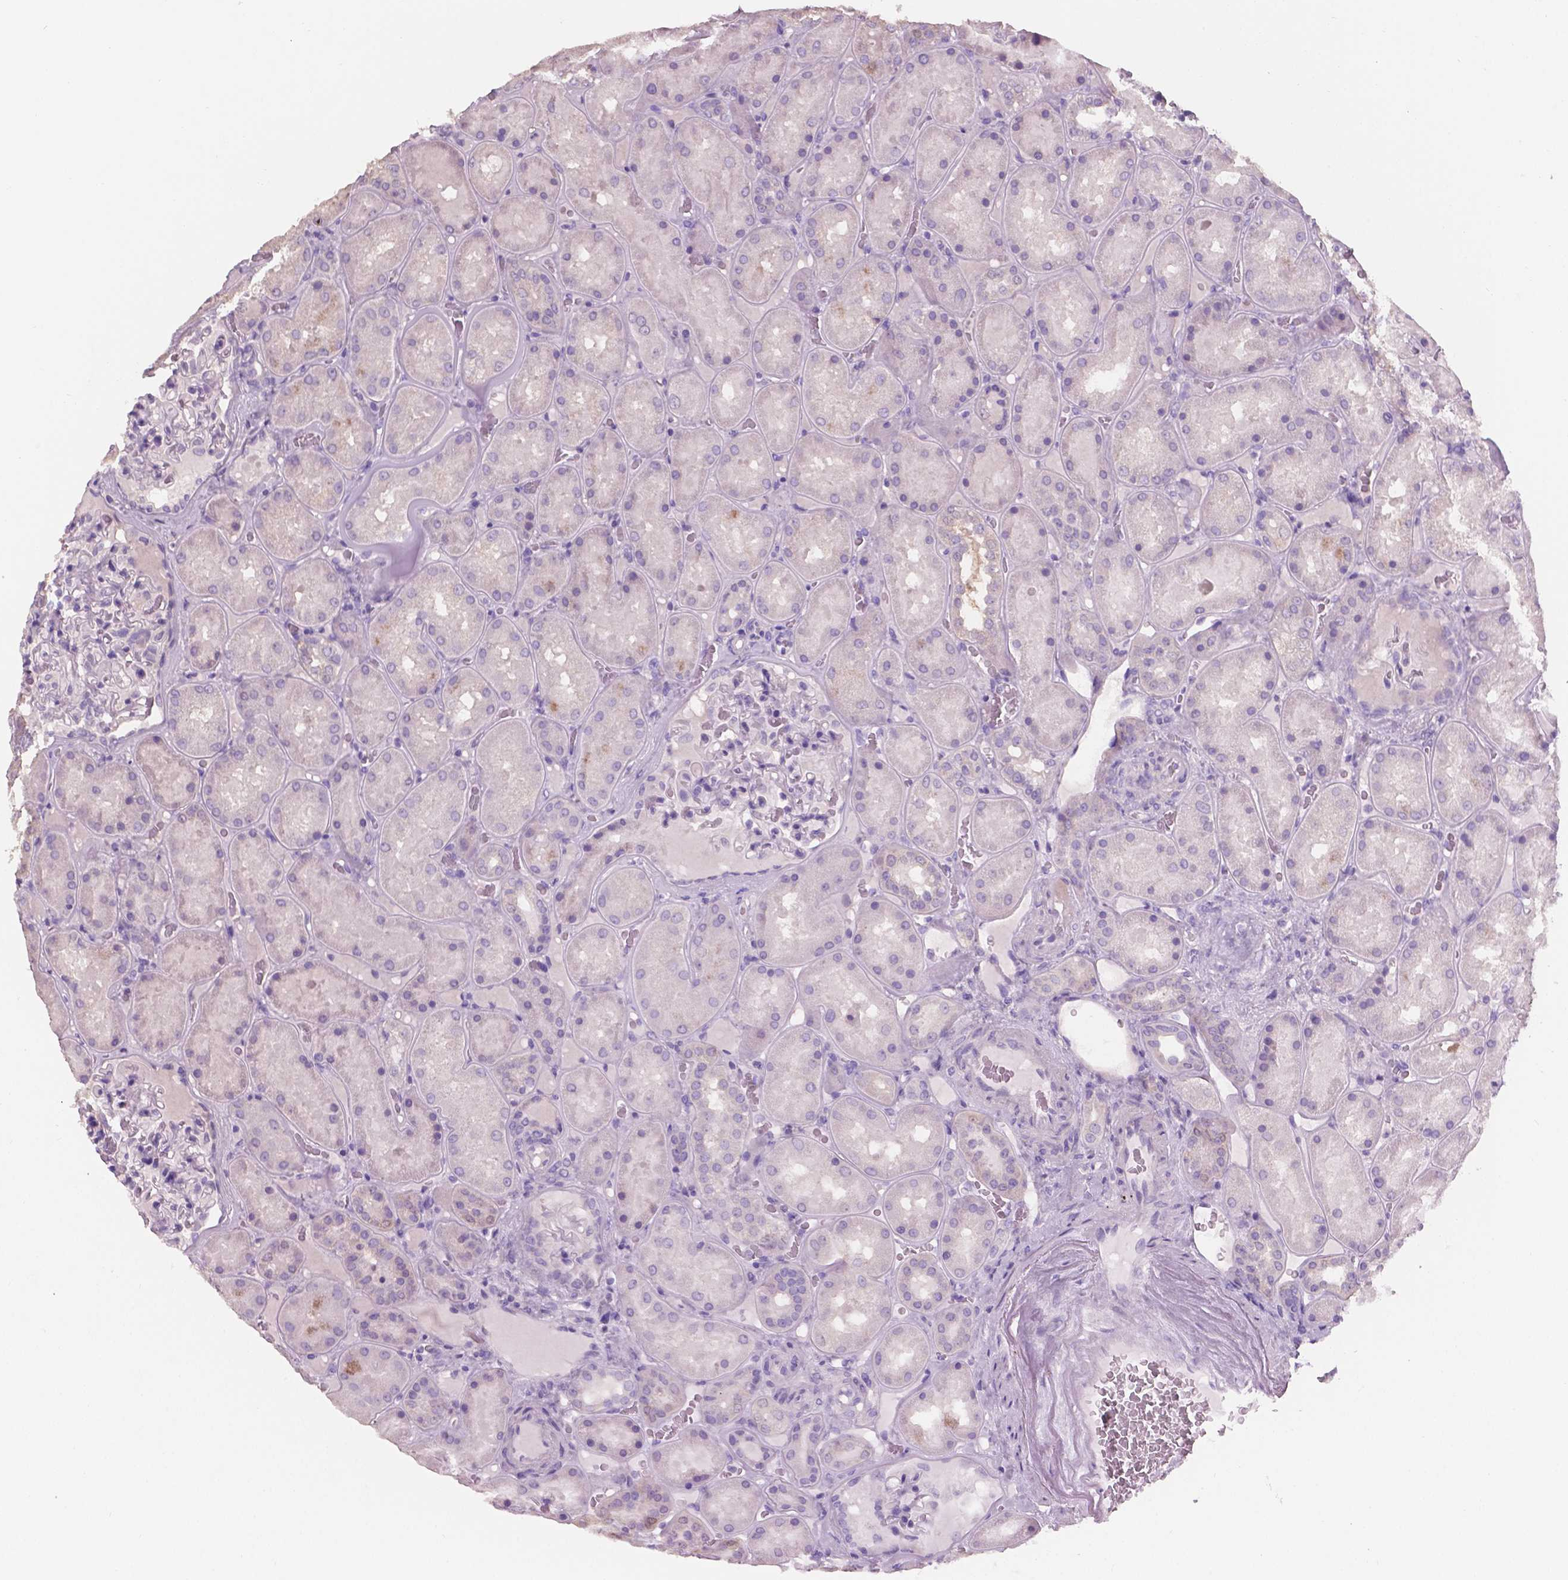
{"staining": {"intensity": "negative", "quantity": "none", "location": "none"}, "tissue": "kidney", "cell_type": "Cells in glomeruli", "image_type": "normal", "snomed": [{"axis": "morphology", "description": "Normal tissue, NOS"}, {"axis": "topography", "description": "Kidney"}], "caption": "DAB (3,3'-diaminobenzidine) immunohistochemical staining of normal kidney shows no significant expression in cells in glomeruli. (DAB immunohistochemistry (IHC), high magnification).", "gene": "SBSN", "patient": {"sex": "male", "age": 73}}